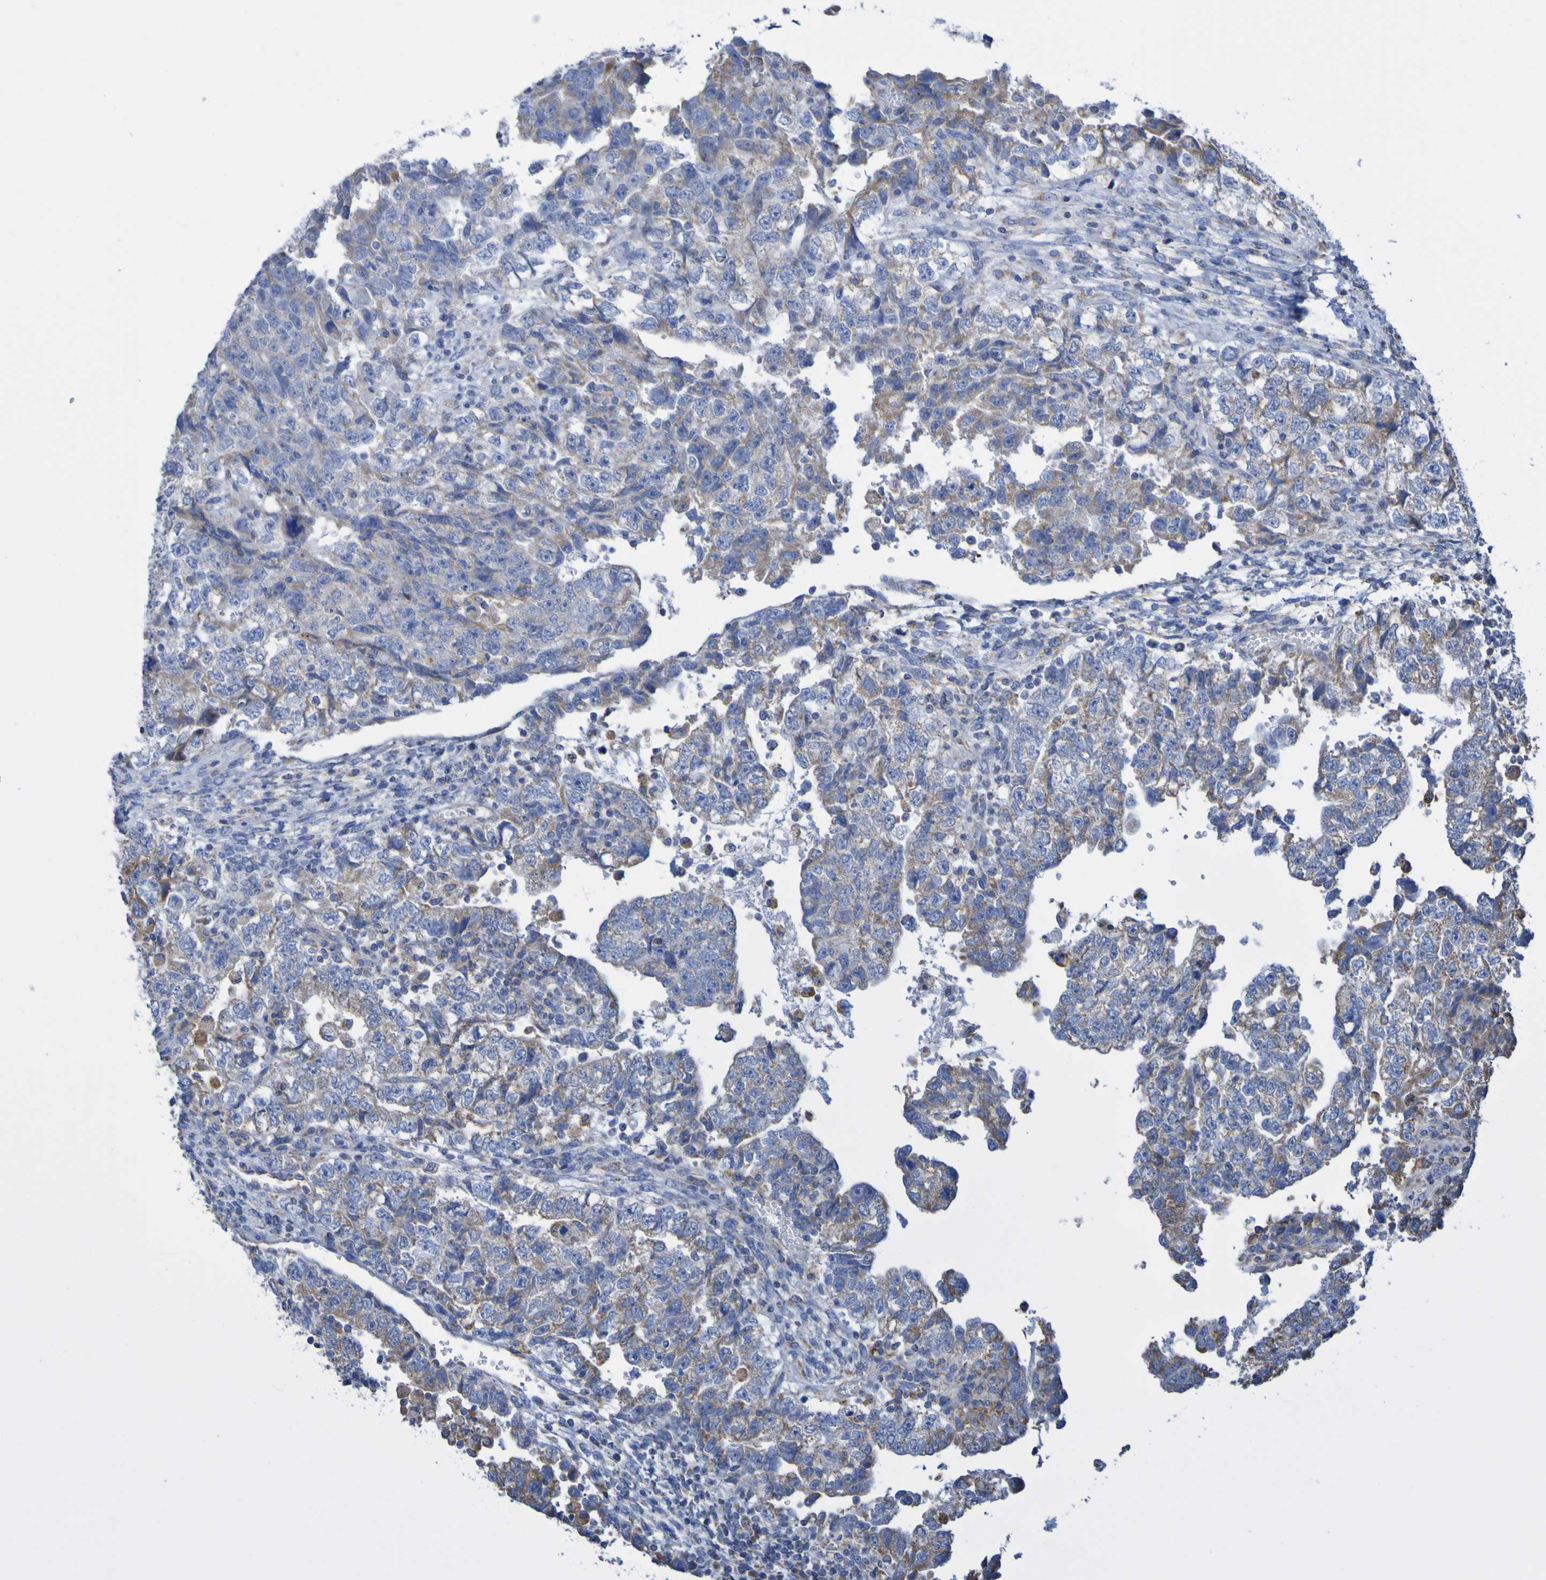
{"staining": {"intensity": "weak", "quantity": ">75%", "location": "cytoplasmic/membranous"}, "tissue": "testis cancer", "cell_type": "Tumor cells", "image_type": "cancer", "snomed": [{"axis": "morphology", "description": "Carcinoma, Embryonal, NOS"}, {"axis": "topography", "description": "Testis"}], "caption": "Approximately >75% of tumor cells in human testis cancer (embryonal carcinoma) reveal weak cytoplasmic/membranous protein expression as visualized by brown immunohistochemical staining.", "gene": "CNTN2", "patient": {"sex": "male", "age": 36}}